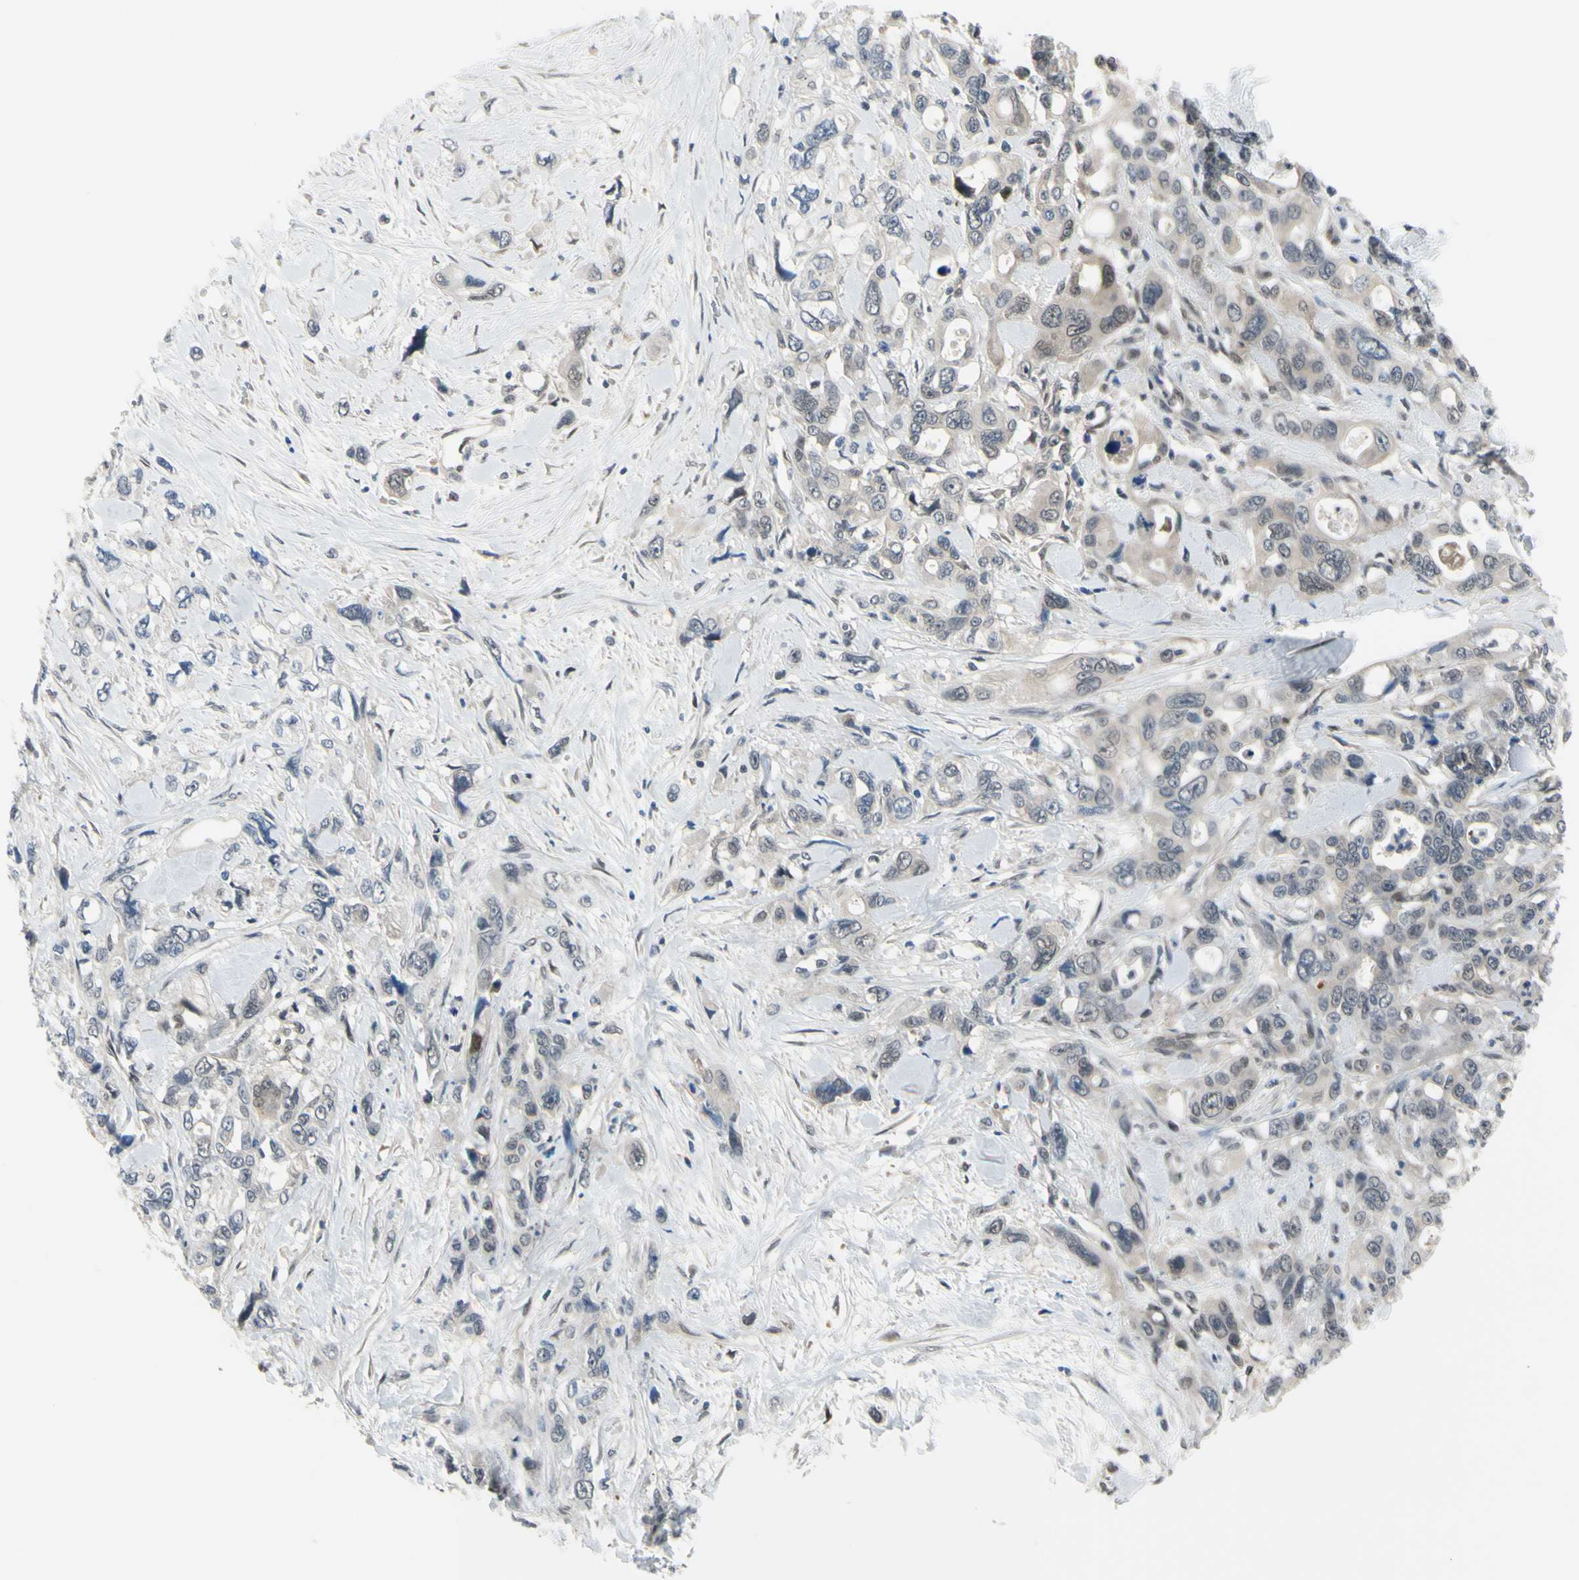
{"staining": {"intensity": "negative", "quantity": "none", "location": "none"}, "tissue": "pancreatic cancer", "cell_type": "Tumor cells", "image_type": "cancer", "snomed": [{"axis": "morphology", "description": "Adenocarcinoma, NOS"}, {"axis": "topography", "description": "Pancreas"}], "caption": "Human pancreatic cancer (adenocarcinoma) stained for a protein using IHC exhibits no positivity in tumor cells.", "gene": "HSPA4", "patient": {"sex": "male", "age": 46}}